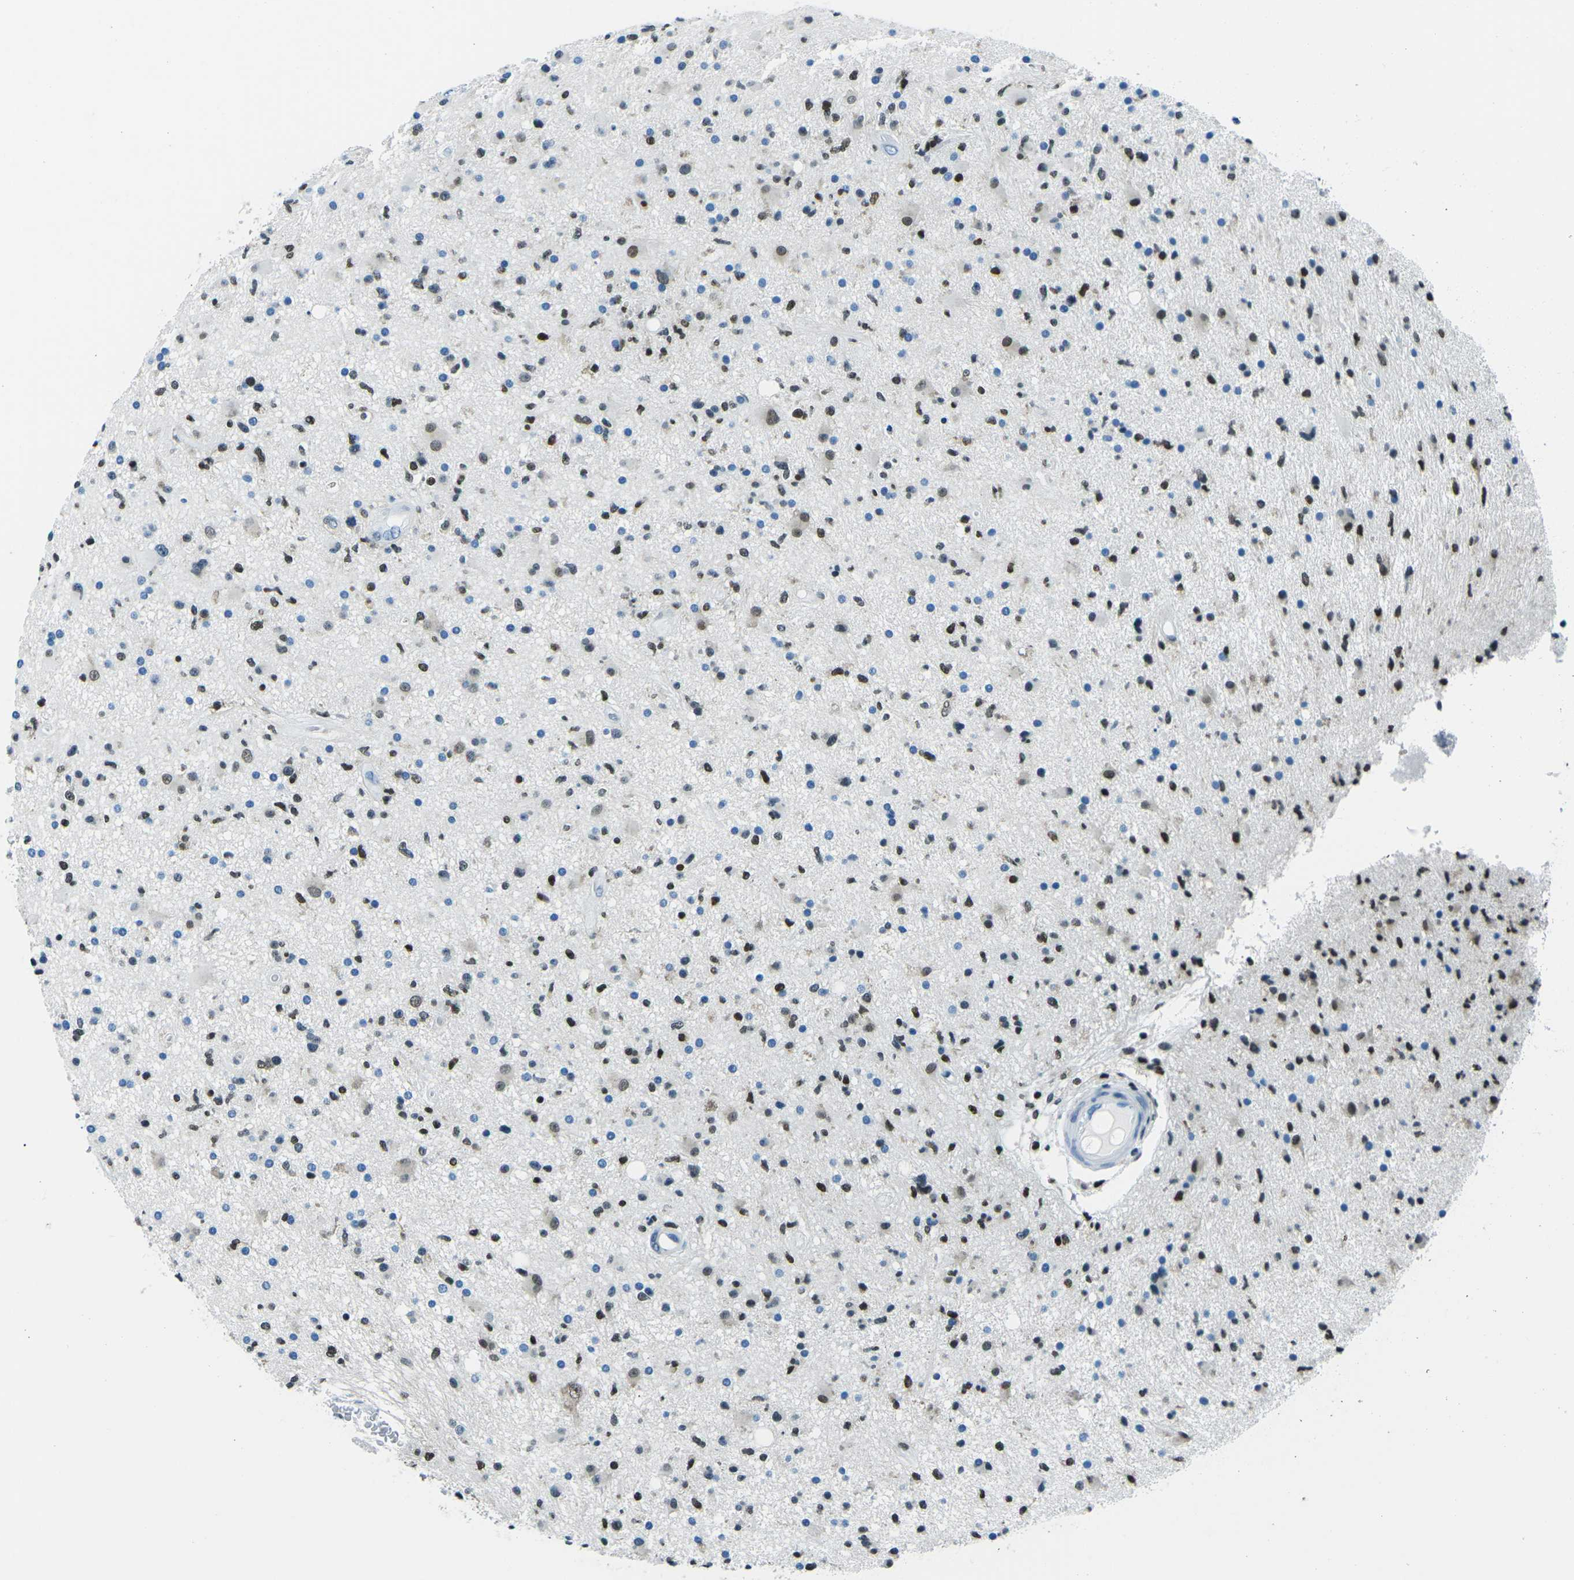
{"staining": {"intensity": "moderate", "quantity": "25%-75%", "location": "nuclear"}, "tissue": "glioma", "cell_type": "Tumor cells", "image_type": "cancer", "snomed": [{"axis": "morphology", "description": "Glioma, malignant, High grade"}, {"axis": "topography", "description": "Brain"}], "caption": "This image exhibits glioma stained with immunohistochemistry to label a protein in brown. The nuclear of tumor cells show moderate positivity for the protein. Nuclei are counter-stained blue.", "gene": "CELF2", "patient": {"sex": "male", "age": 33}}